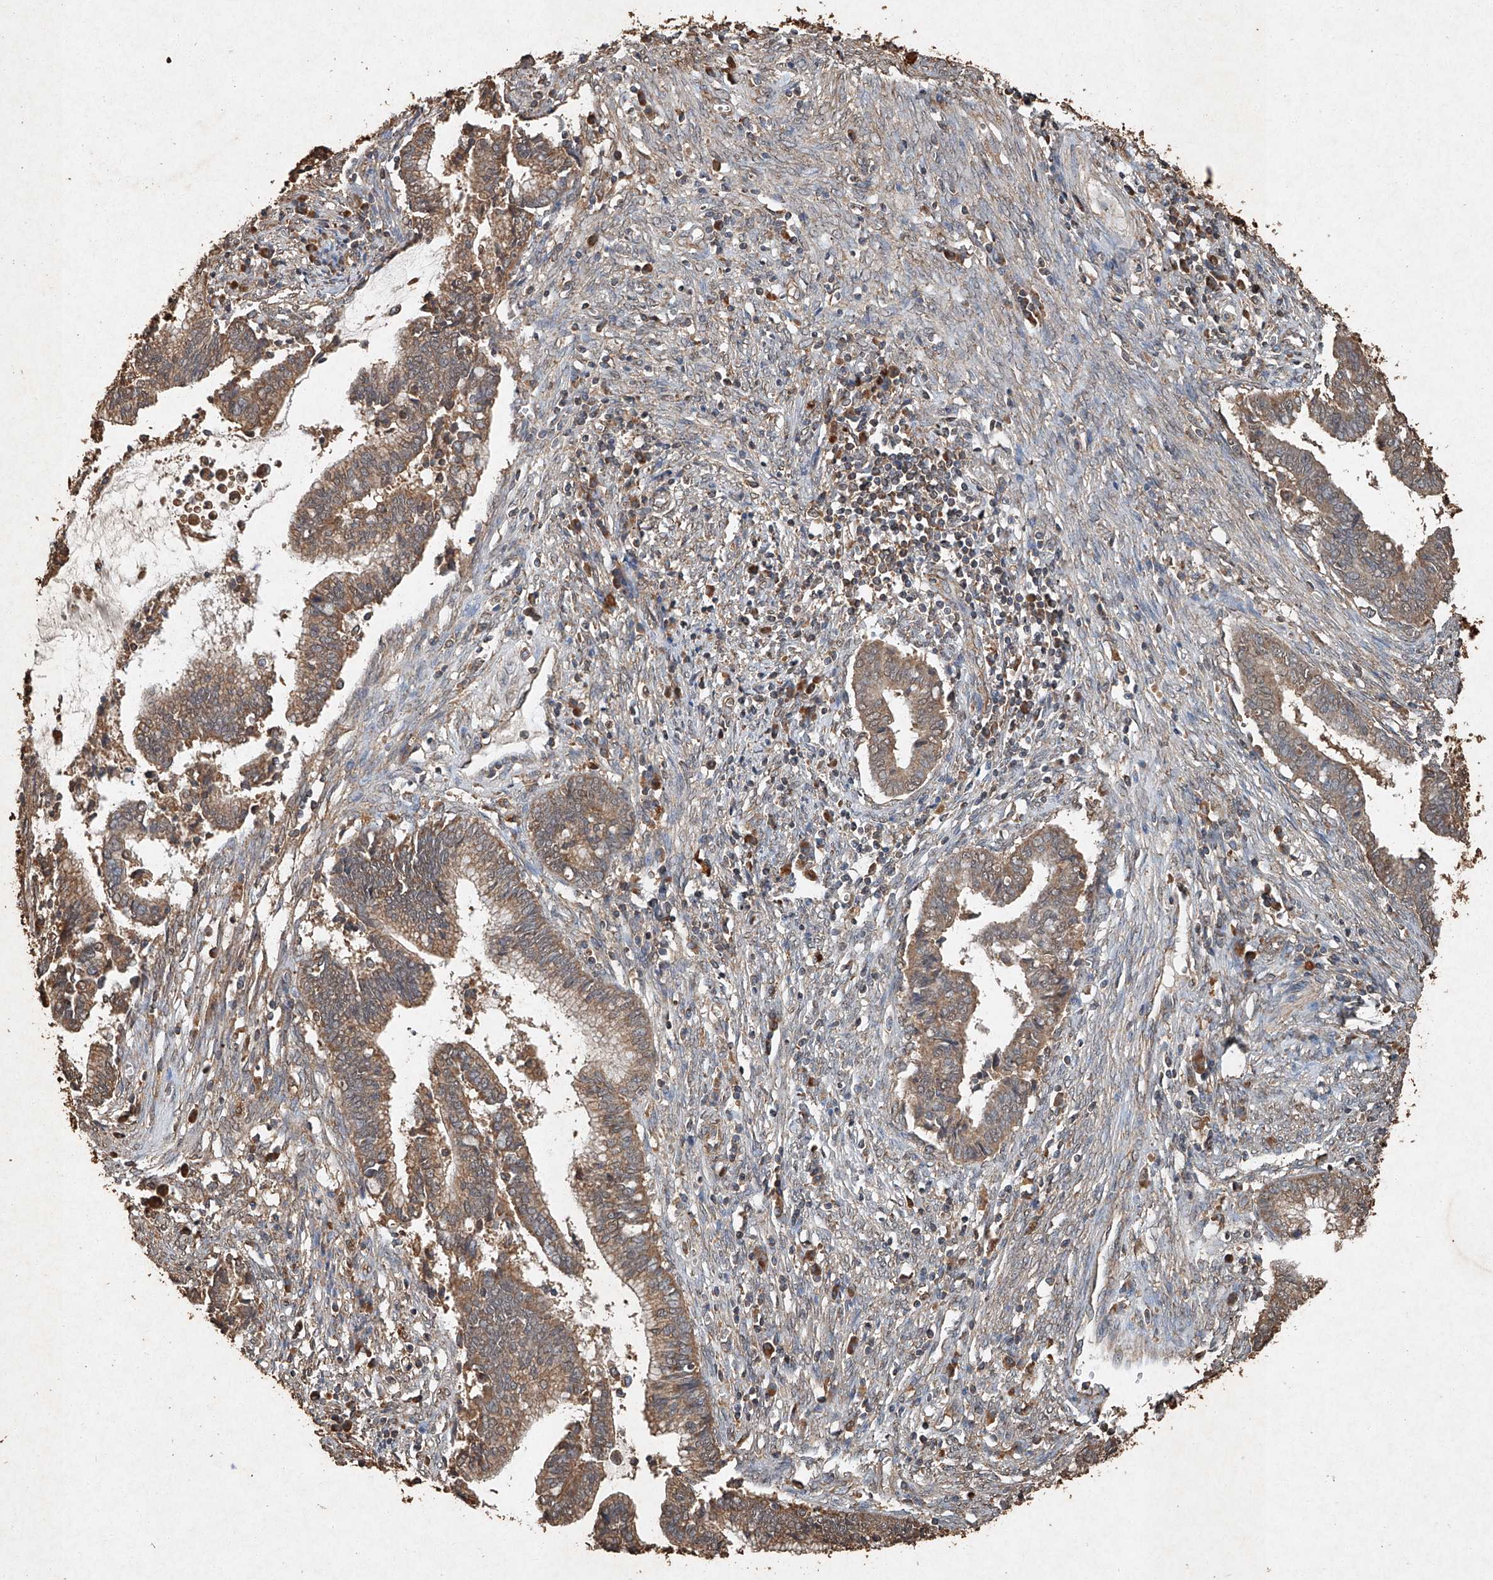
{"staining": {"intensity": "moderate", "quantity": ">75%", "location": "cytoplasmic/membranous"}, "tissue": "cervical cancer", "cell_type": "Tumor cells", "image_type": "cancer", "snomed": [{"axis": "morphology", "description": "Adenocarcinoma, NOS"}, {"axis": "topography", "description": "Cervix"}], "caption": "A high-resolution micrograph shows immunohistochemistry (IHC) staining of cervical cancer, which displays moderate cytoplasmic/membranous positivity in about >75% of tumor cells. The staining was performed using DAB, with brown indicating positive protein expression. Nuclei are stained blue with hematoxylin.", "gene": "STK3", "patient": {"sex": "female", "age": 44}}